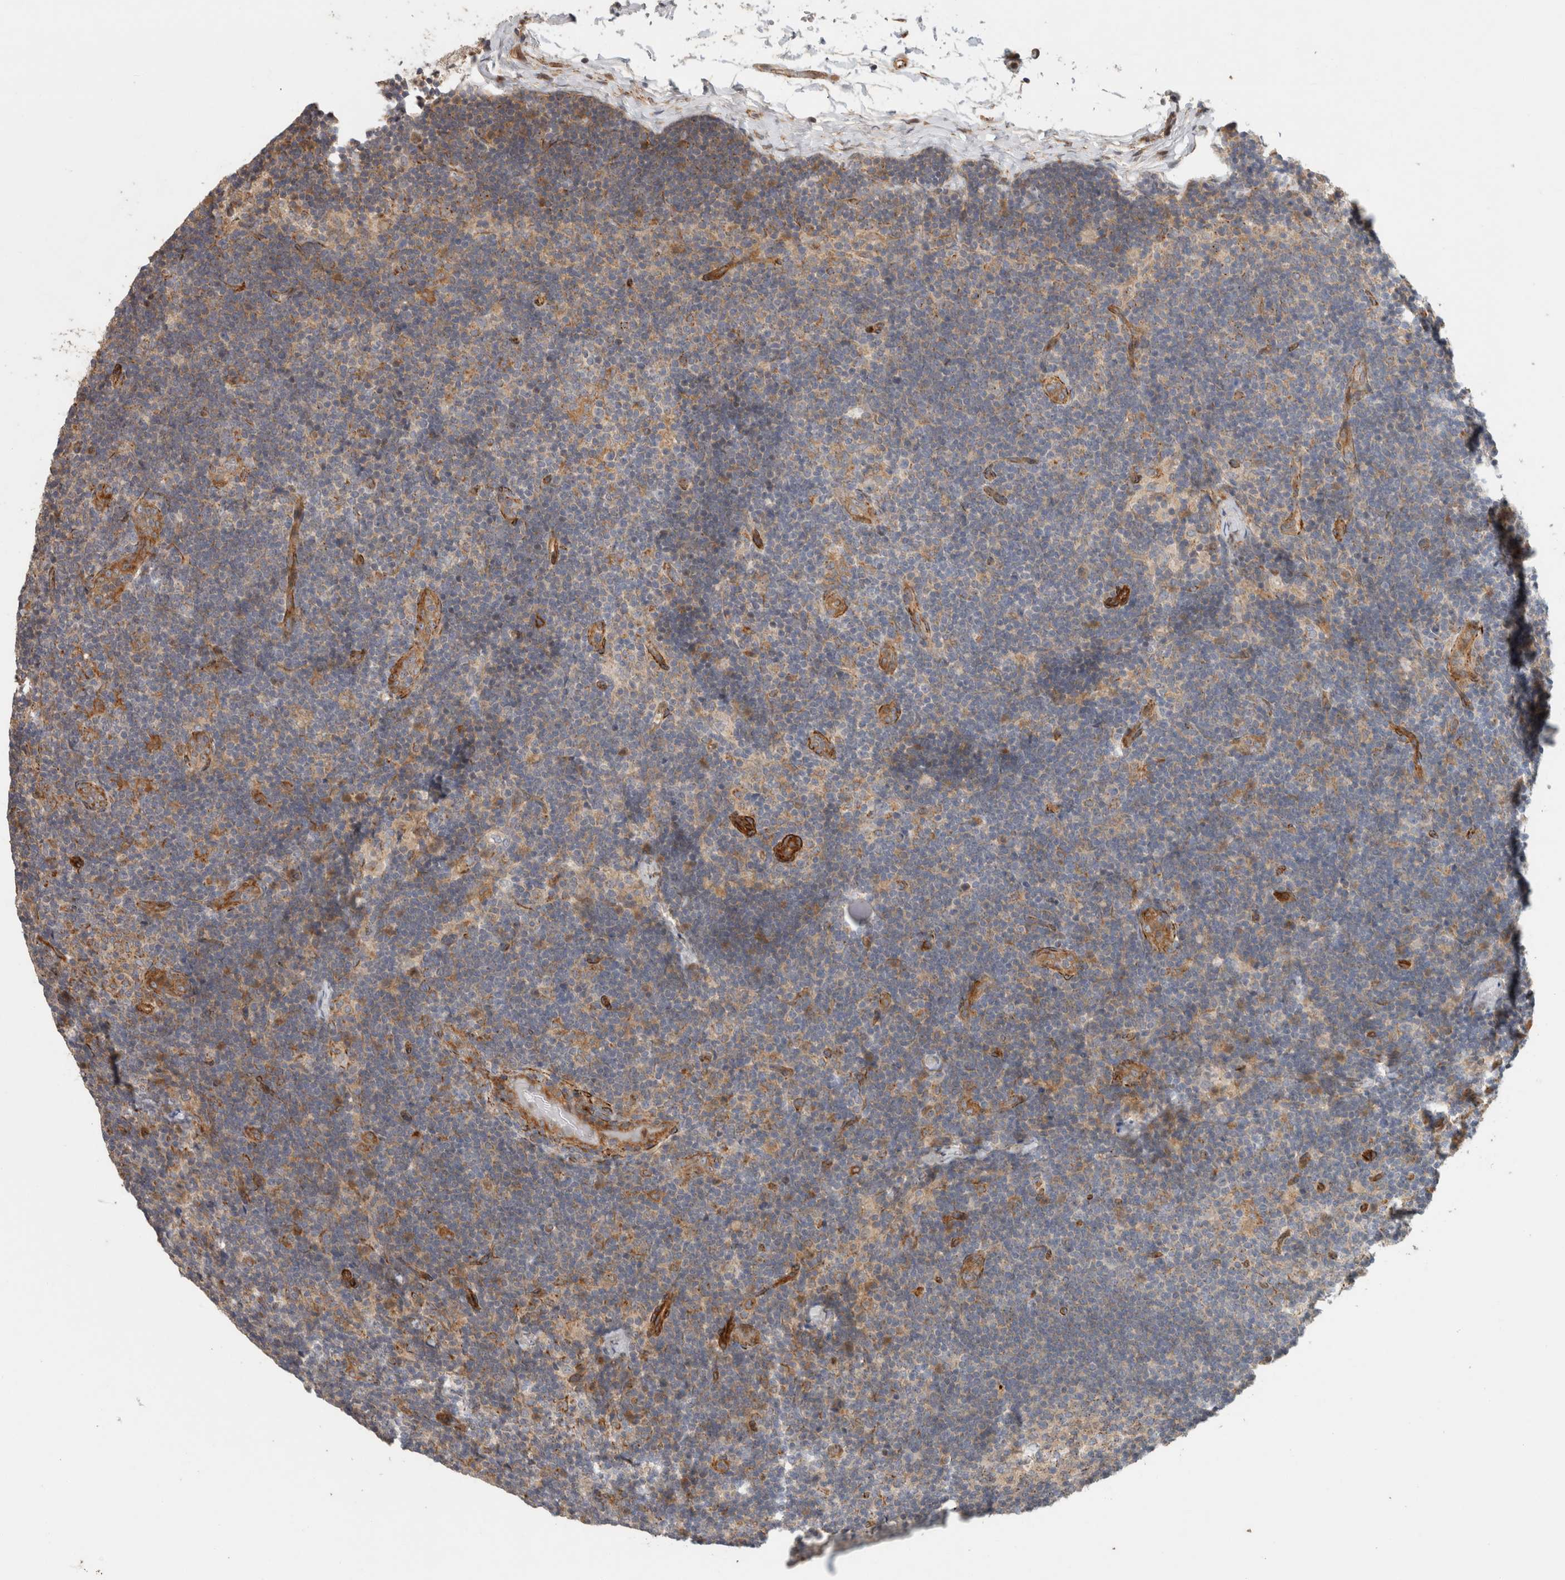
{"staining": {"intensity": "weak", "quantity": "<25%", "location": "cytoplasmic/membranous"}, "tissue": "lymph node", "cell_type": "Germinal center cells", "image_type": "normal", "snomed": [{"axis": "morphology", "description": "Normal tissue, NOS"}, {"axis": "topography", "description": "Lymph node"}], "caption": "Immunohistochemical staining of benign human lymph node reveals no significant expression in germinal center cells.", "gene": "SIPA1L2", "patient": {"sex": "female", "age": 22}}